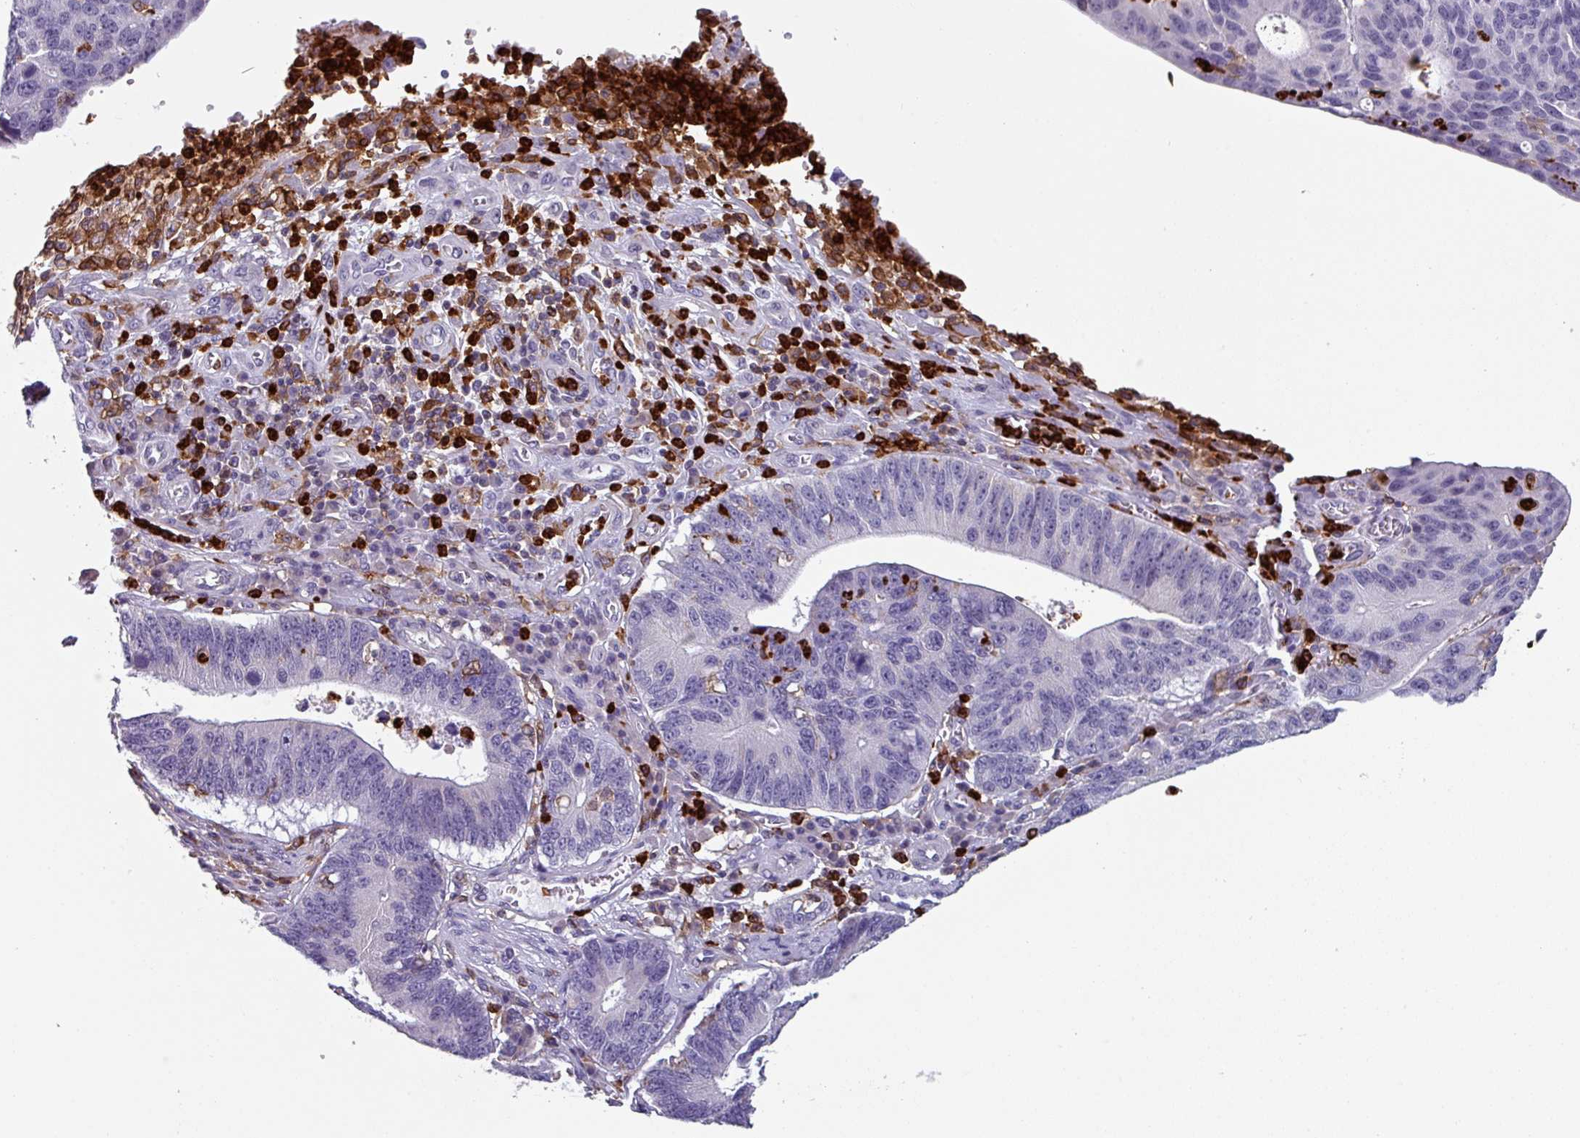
{"staining": {"intensity": "negative", "quantity": "none", "location": "none"}, "tissue": "stomach cancer", "cell_type": "Tumor cells", "image_type": "cancer", "snomed": [{"axis": "morphology", "description": "Adenocarcinoma, NOS"}, {"axis": "topography", "description": "Stomach"}], "caption": "The micrograph reveals no significant staining in tumor cells of adenocarcinoma (stomach).", "gene": "EXOSC5", "patient": {"sex": "male", "age": 59}}